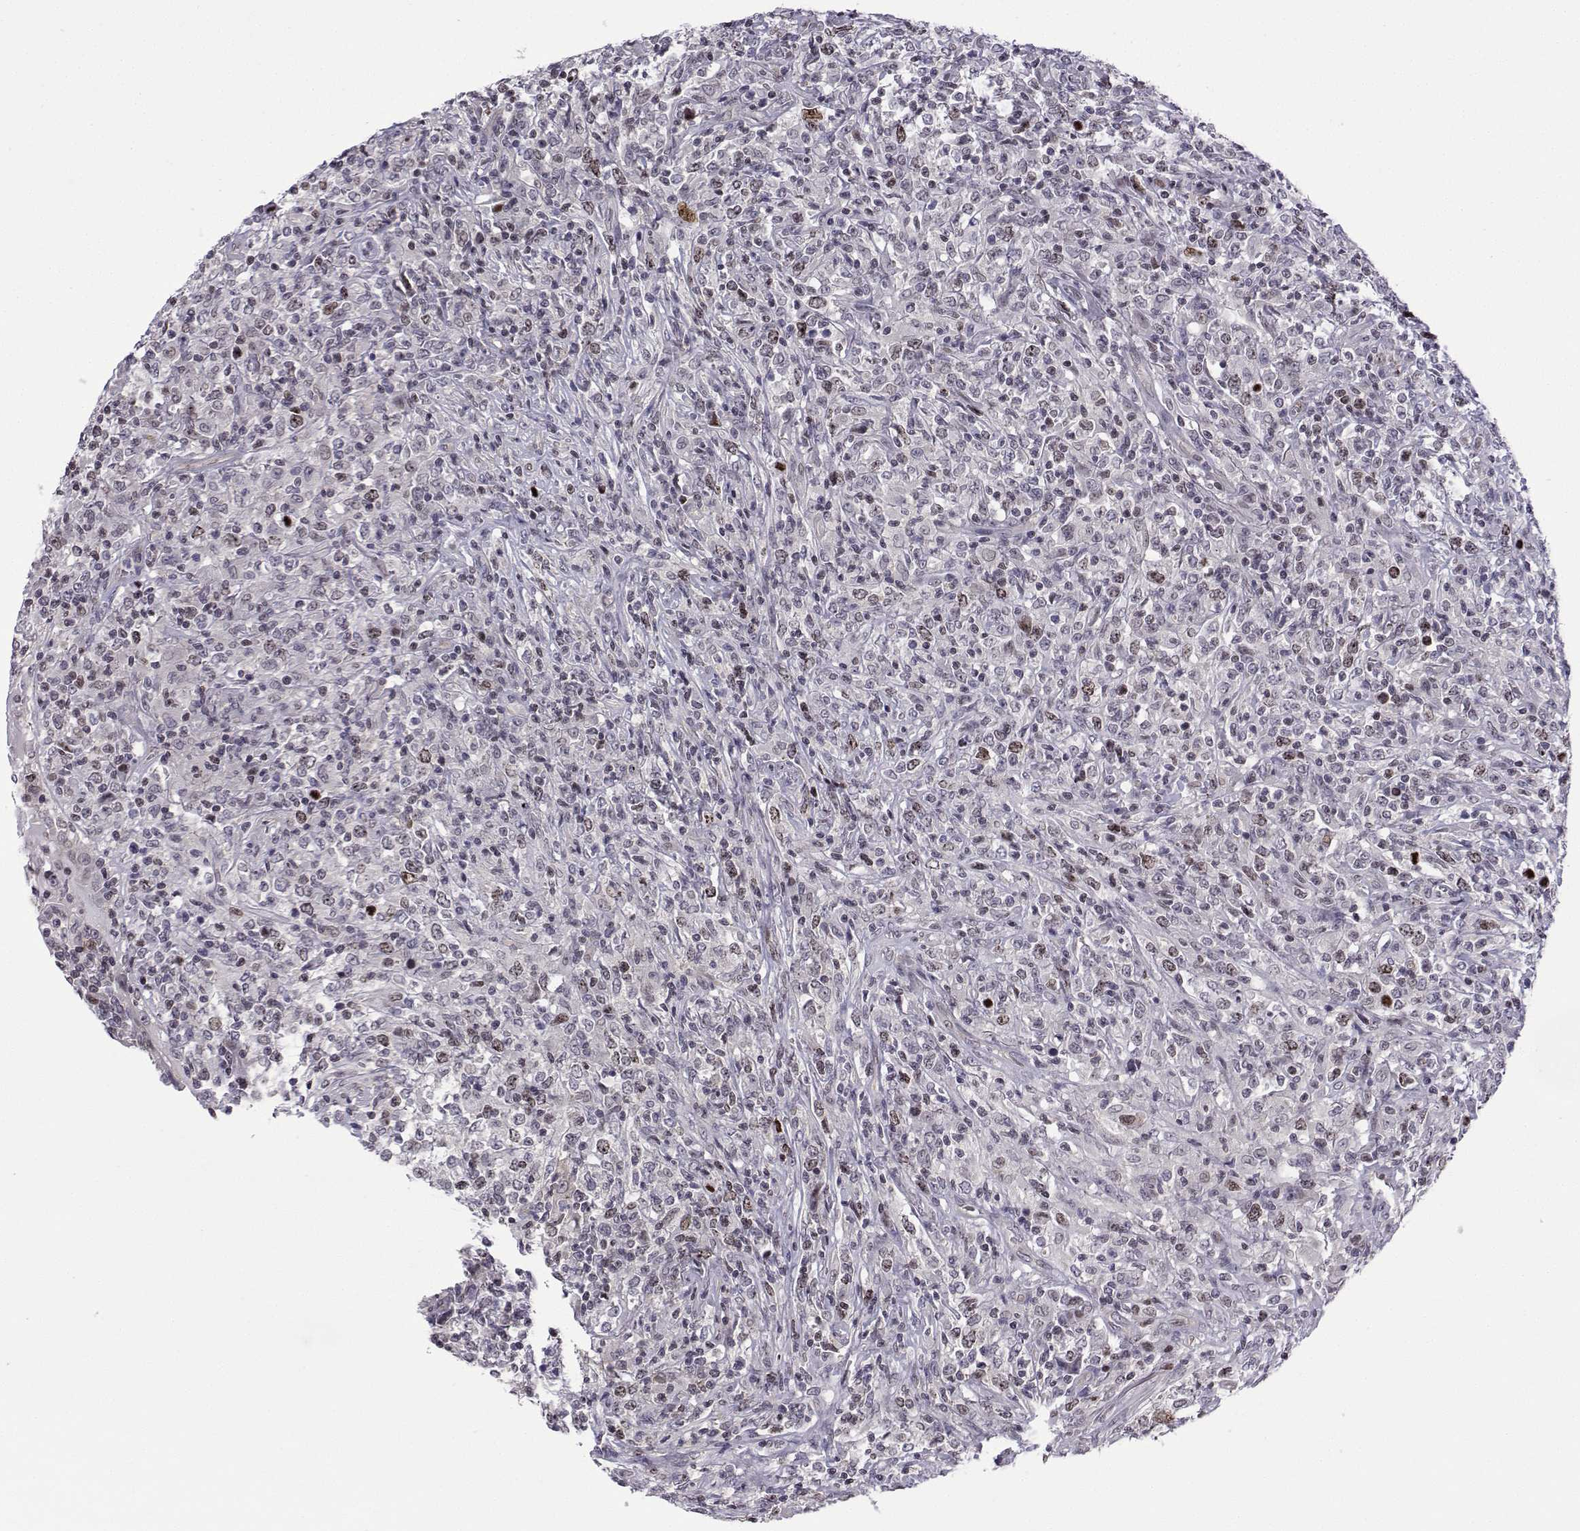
{"staining": {"intensity": "moderate", "quantity": "<25%", "location": "nuclear"}, "tissue": "lymphoma", "cell_type": "Tumor cells", "image_type": "cancer", "snomed": [{"axis": "morphology", "description": "Malignant lymphoma, non-Hodgkin's type, High grade"}, {"axis": "topography", "description": "Lung"}], "caption": "This is a histology image of immunohistochemistry staining of lymphoma, which shows moderate positivity in the nuclear of tumor cells.", "gene": "INCENP", "patient": {"sex": "male", "age": 79}}